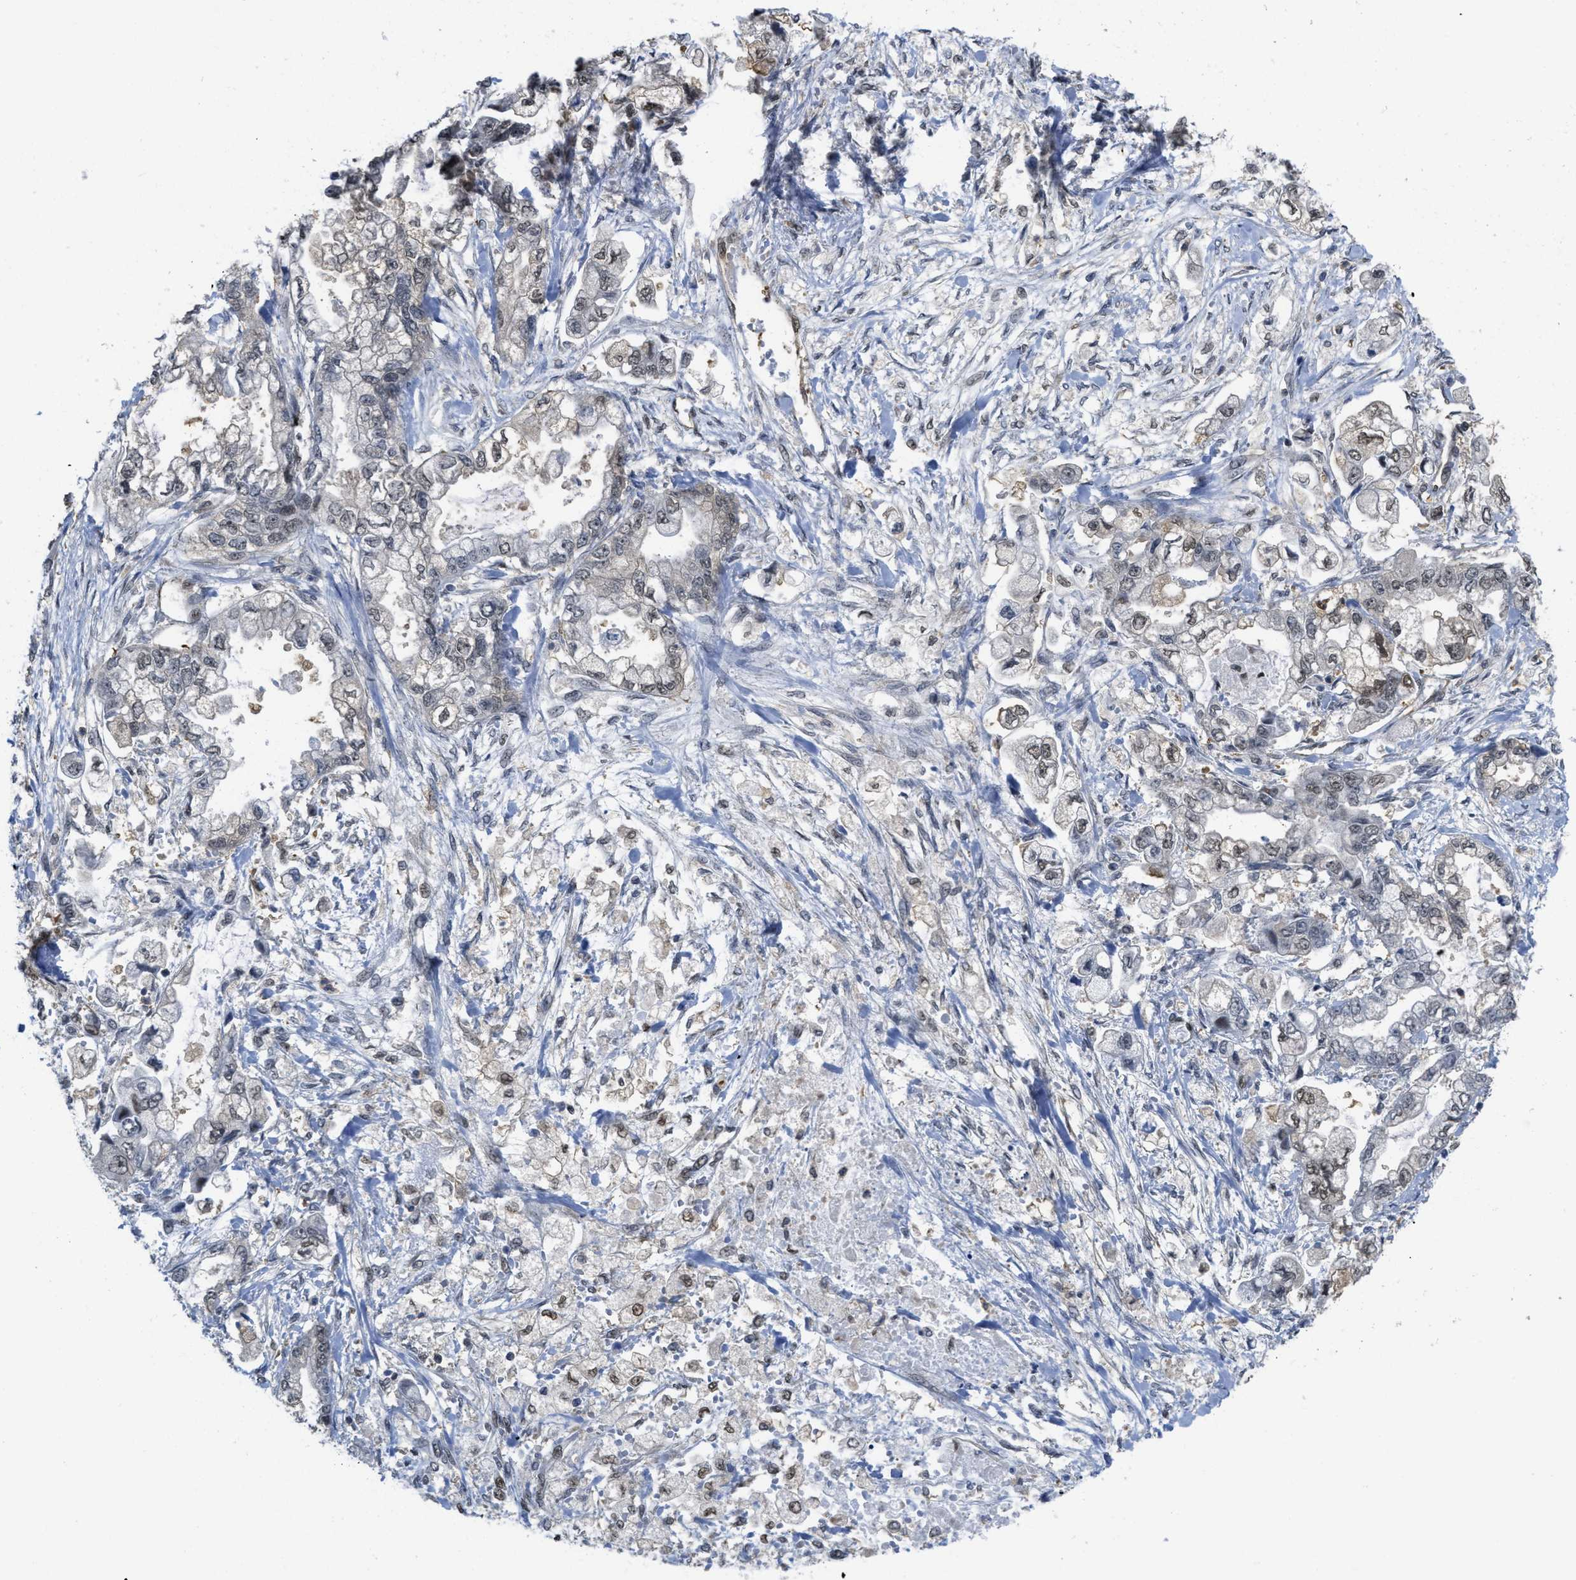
{"staining": {"intensity": "moderate", "quantity": "<25%", "location": "nuclear"}, "tissue": "stomach cancer", "cell_type": "Tumor cells", "image_type": "cancer", "snomed": [{"axis": "morphology", "description": "Normal tissue, NOS"}, {"axis": "morphology", "description": "Adenocarcinoma, NOS"}, {"axis": "topography", "description": "Stomach"}], "caption": "Immunohistochemistry of stomach adenocarcinoma shows low levels of moderate nuclear expression in about <25% of tumor cells.", "gene": "PSMC5", "patient": {"sex": "male", "age": 62}}